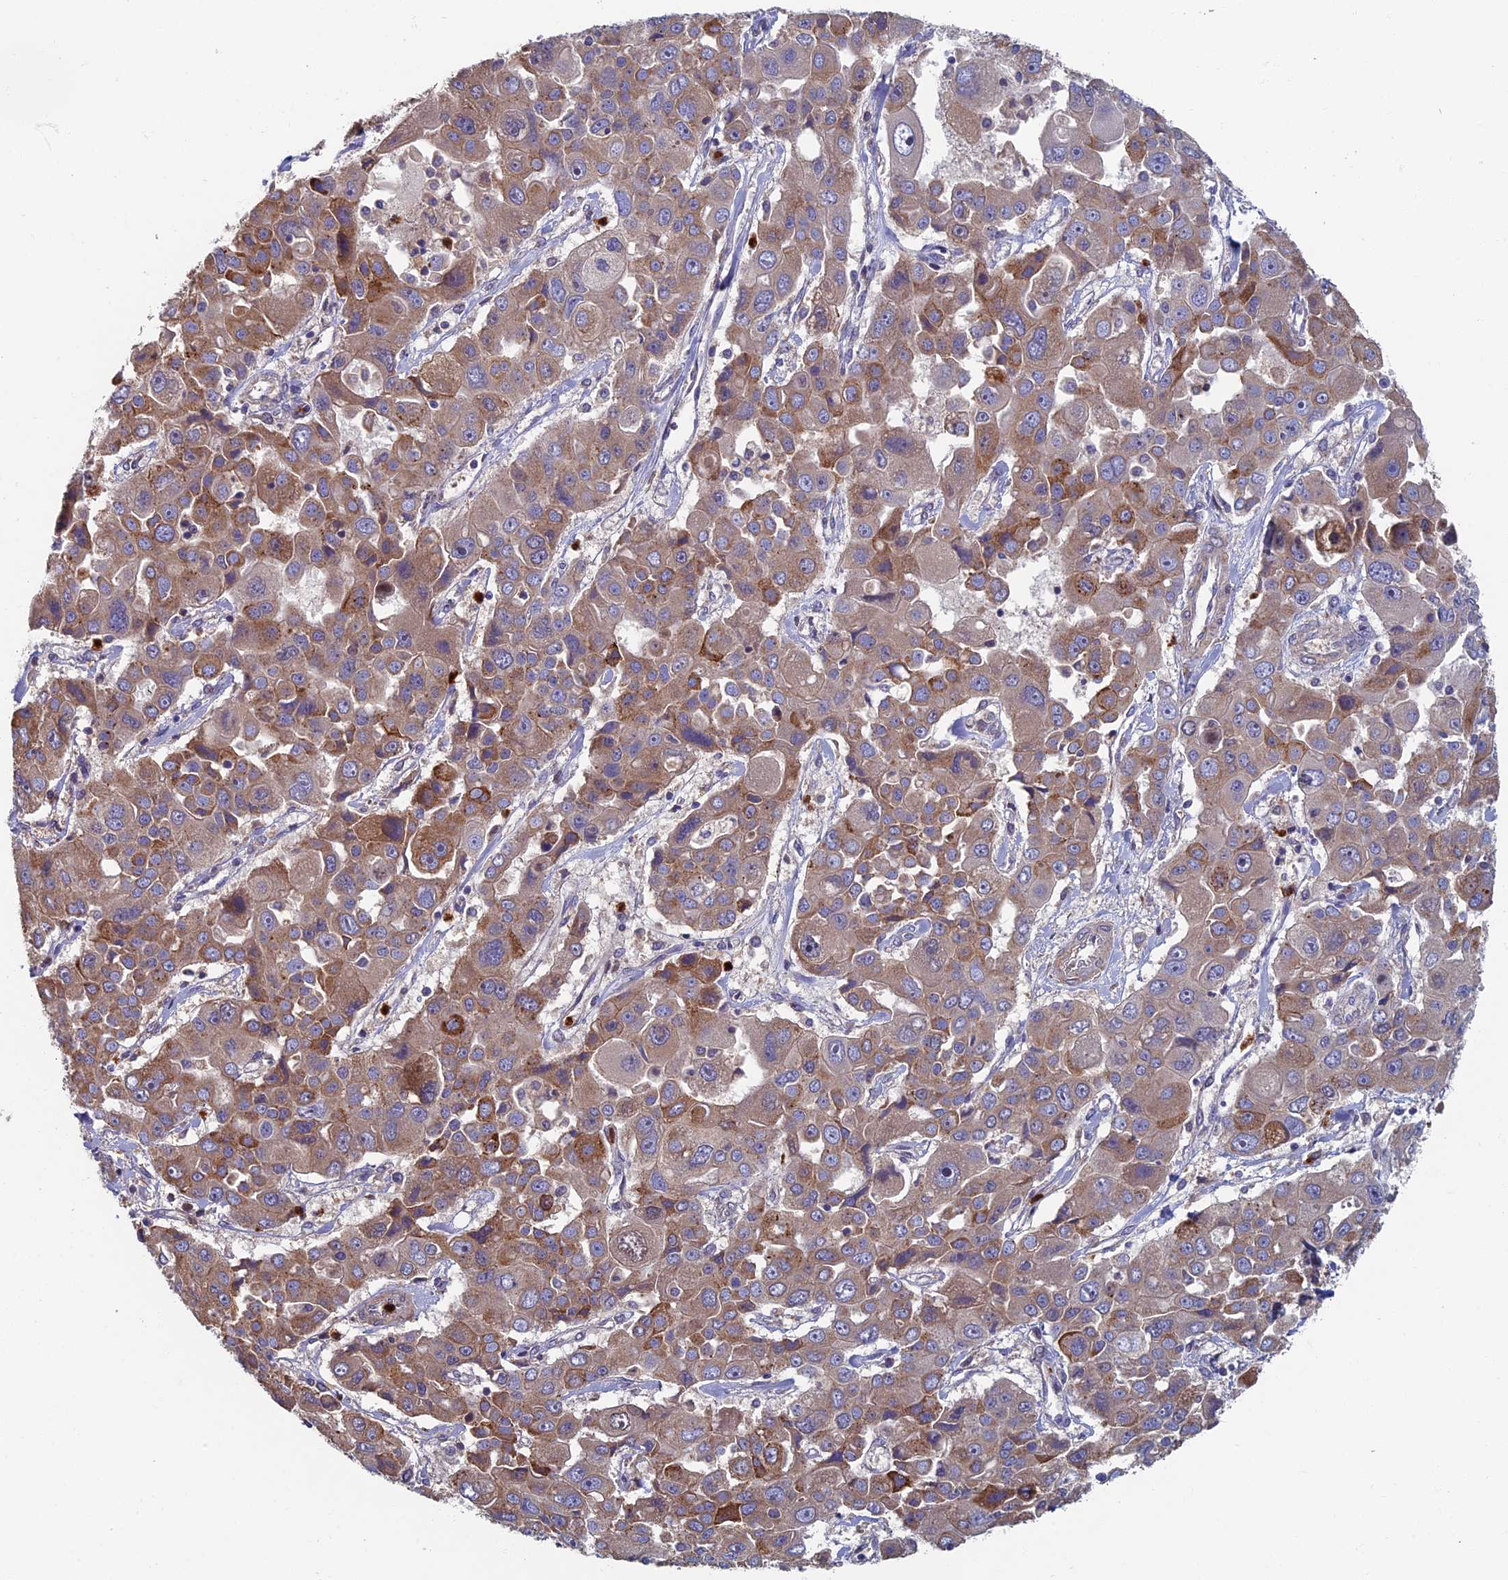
{"staining": {"intensity": "moderate", "quantity": "25%-75%", "location": "cytoplasmic/membranous"}, "tissue": "liver cancer", "cell_type": "Tumor cells", "image_type": "cancer", "snomed": [{"axis": "morphology", "description": "Cholangiocarcinoma"}, {"axis": "topography", "description": "Liver"}], "caption": "Immunohistochemical staining of cholangiocarcinoma (liver) demonstrates medium levels of moderate cytoplasmic/membranous expression in approximately 25%-75% of tumor cells. The staining was performed using DAB to visualize the protein expression in brown, while the nuclei were stained in blue with hematoxylin (Magnification: 20x).", "gene": "TNK2", "patient": {"sex": "male", "age": 67}}